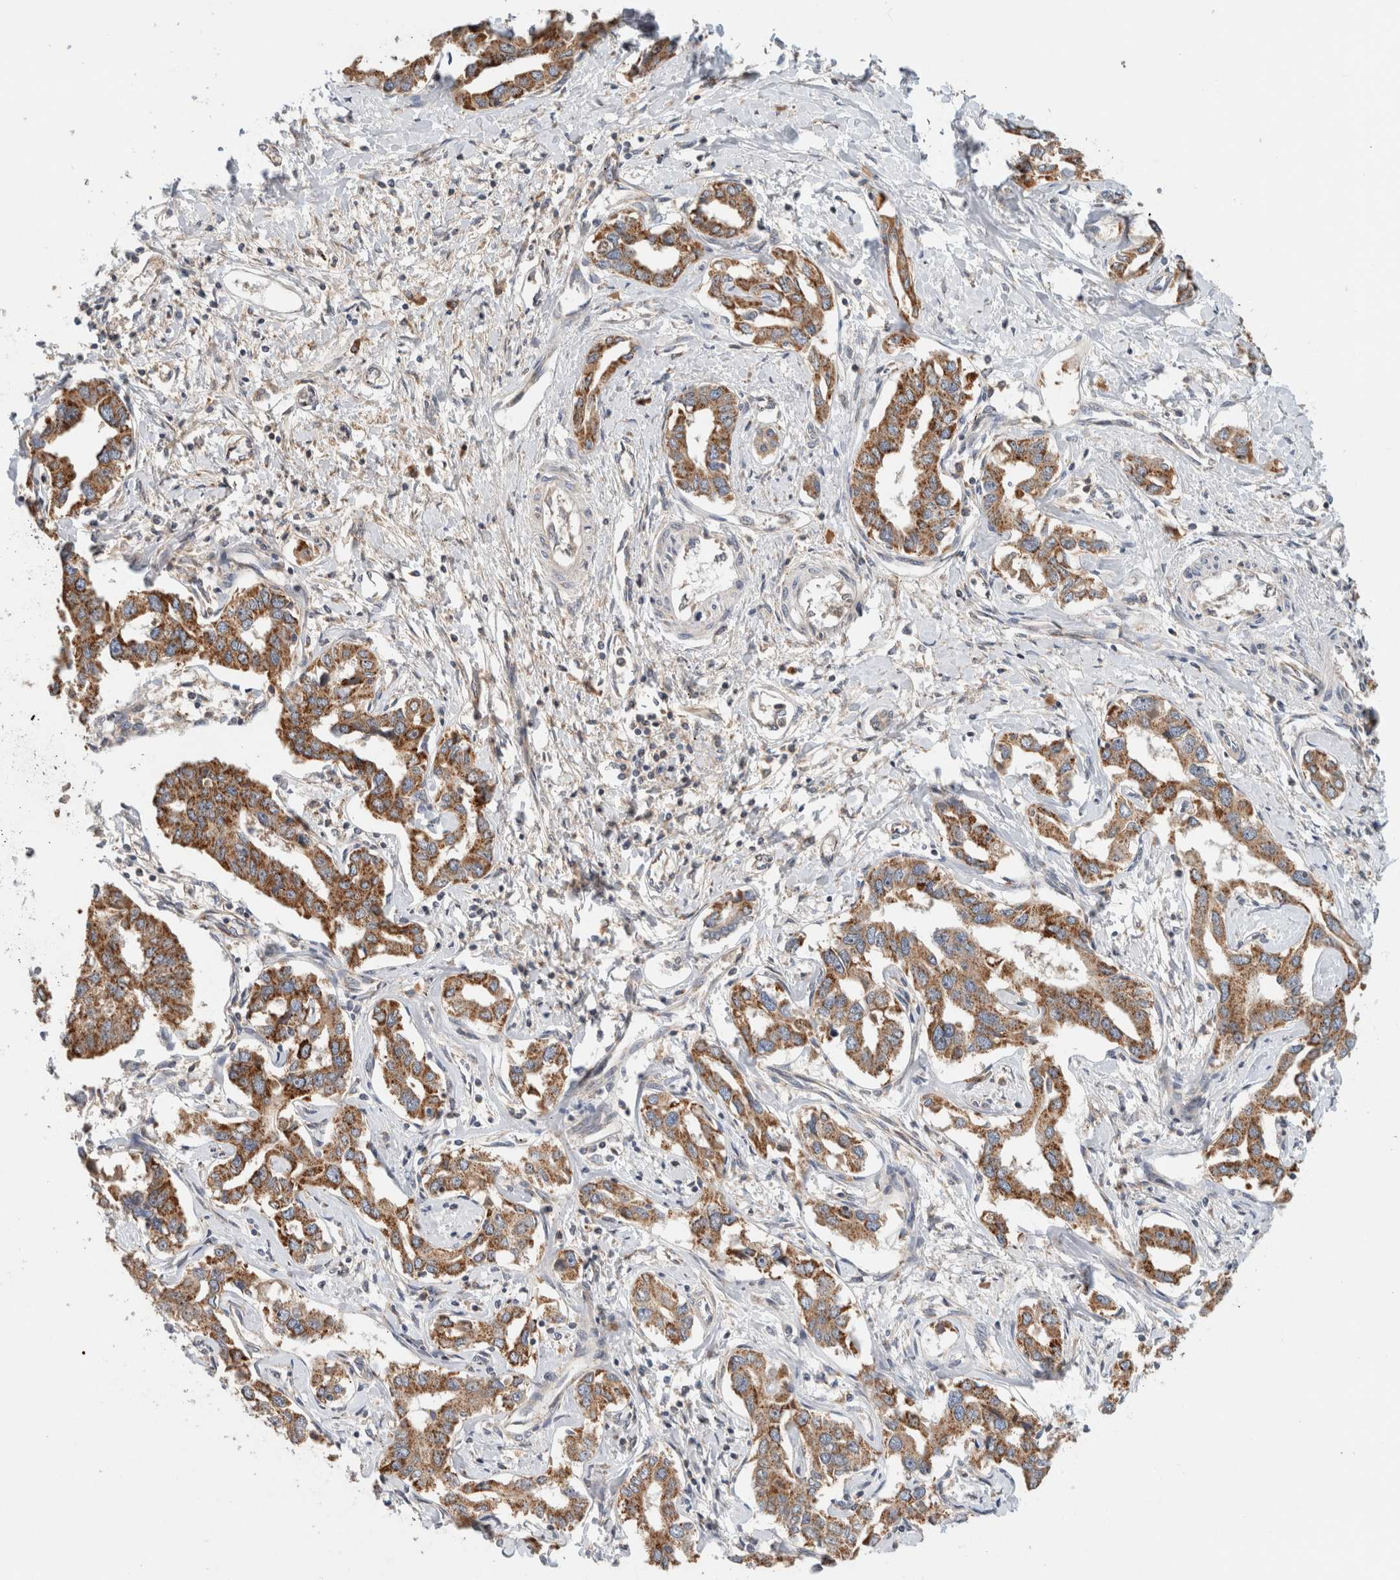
{"staining": {"intensity": "moderate", "quantity": ">75%", "location": "cytoplasmic/membranous"}, "tissue": "liver cancer", "cell_type": "Tumor cells", "image_type": "cancer", "snomed": [{"axis": "morphology", "description": "Cholangiocarcinoma"}, {"axis": "topography", "description": "Liver"}], "caption": "Liver cancer (cholangiocarcinoma) stained for a protein shows moderate cytoplasmic/membranous positivity in tumor cells. (IHC, brightfield microscopy, high magnification).", "gene": "AMPD1", "patient": {"sex": "male", "age": 59}}